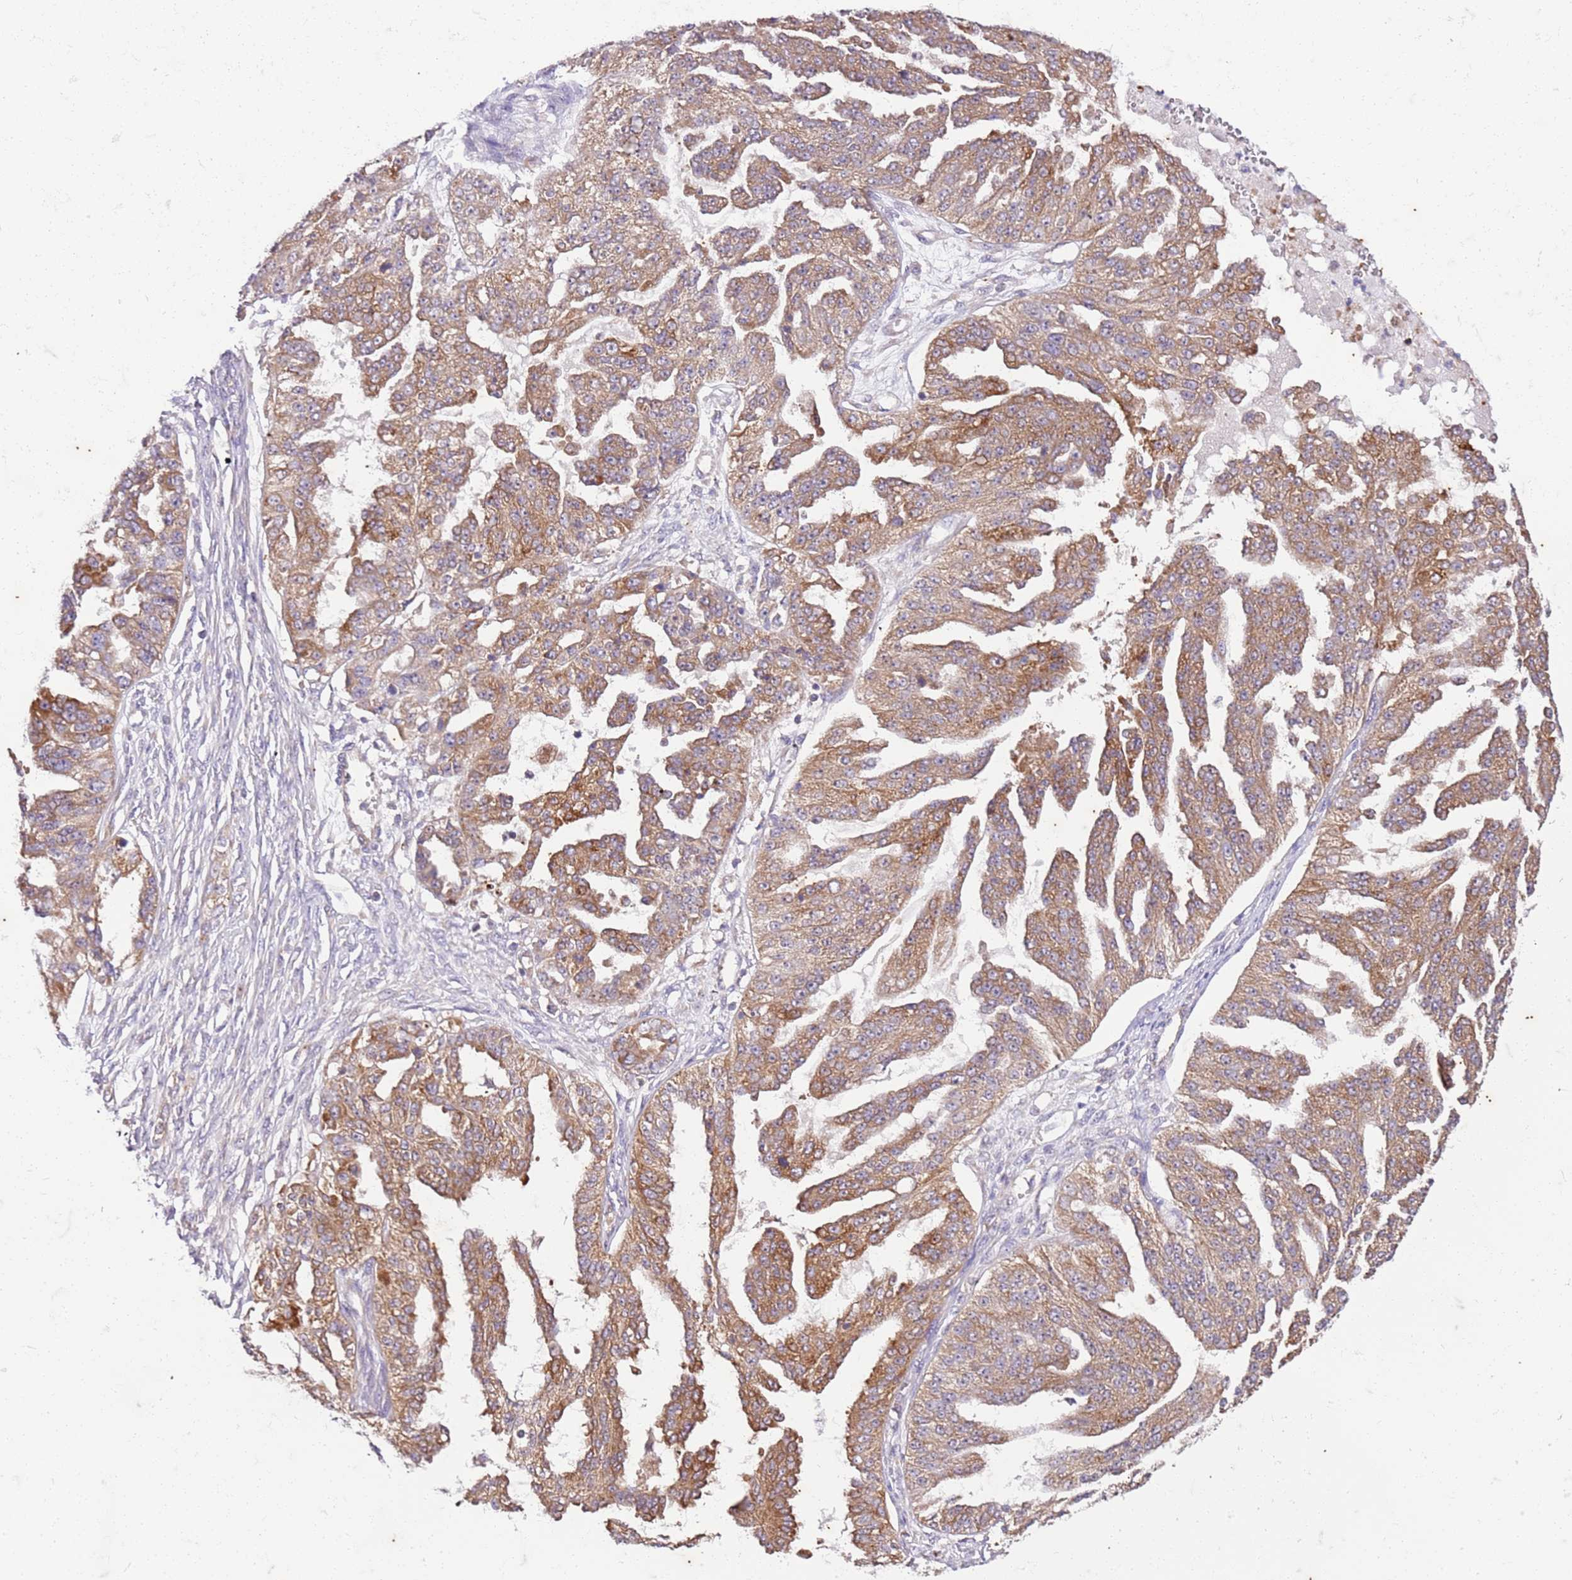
{"staining": {"intensity": "moderate", "quantity": ">75%", "location": "cytoplasmic/membranous"}, "tissue": "ovarian cancer", "cell_type": "Tumor cells", "image_type": "cancer", "snomed": [{"axis": "morphology", "description": "Cystadenocarcinoma, serous, NOS"}, {"axis": "topography", "description": "Ovary"}], "caption": "Ovarian serous cystadenocarcinoma tissue exhibits moderate cytoplasmic/membranous expression in about >75% of tumor cells The protein of interest is stained brown, and the nuclei are stained in blue (DAB (3,3'-diaminobenzidine) IHC with brightfield microscopy, high magnification).", "gene": "OSBP", "patient": {"sex": "female", "age": 58}}